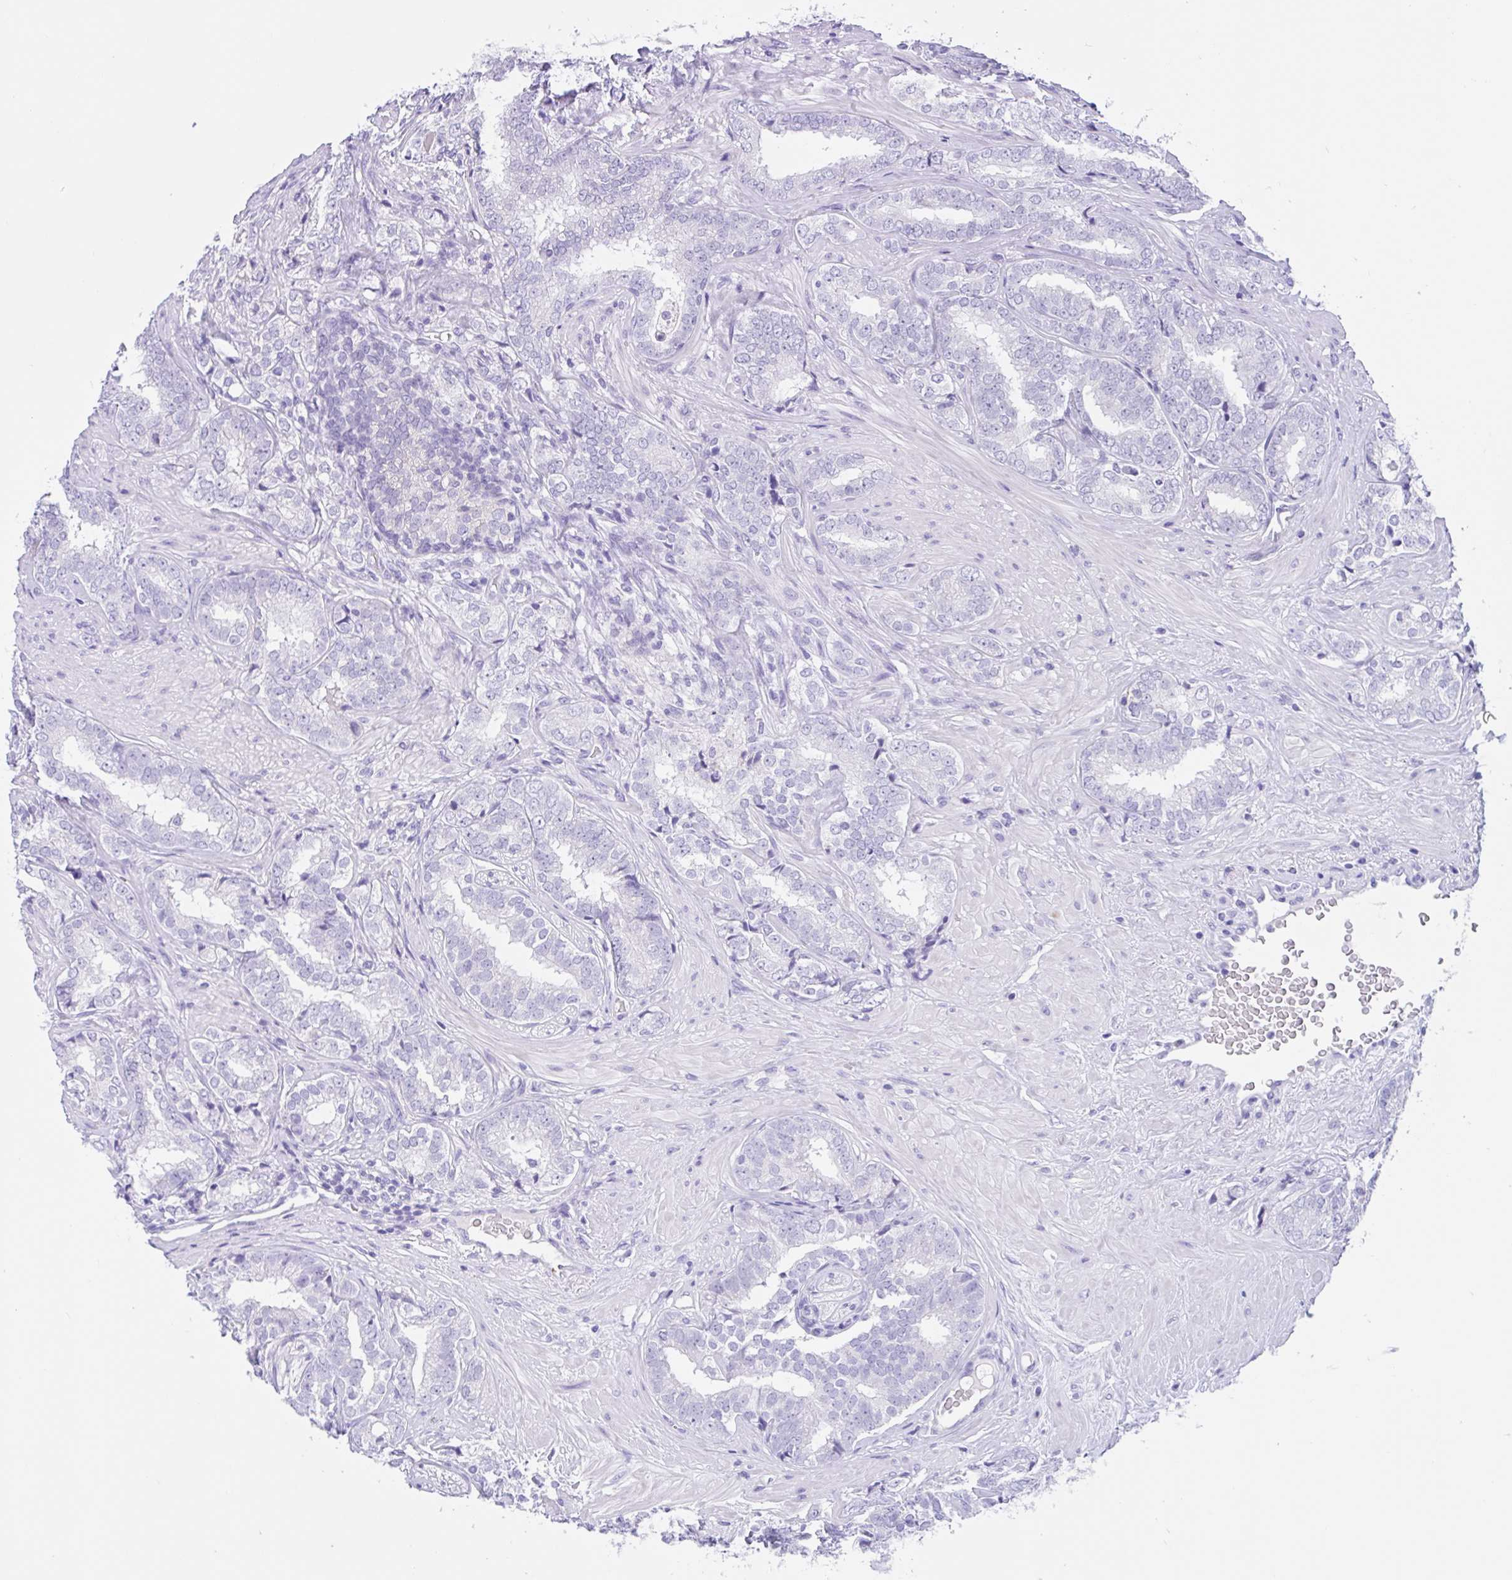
{"staining": {"intensity": "negative", "quantity": "none", "location": "none"}, "tissue": "prostate cancer", "cell_type": "Tumor cells", "image_type": "cancer", "snomed": [{"axis": "morphology", "description": "Adenocarcinoma, High grade"}, {"axis": "topography", "description": "Prostate"}], "caption": "IHC image of neoplastic tissue: high-grade adenocarcinoma (prostate) stained with DAB (3,3'-diaminobenzidine) demonstrates no significant protein staining in tumor cells.", "gene": "ZNF319", "patient": {"sex": "male", "age": 72}}